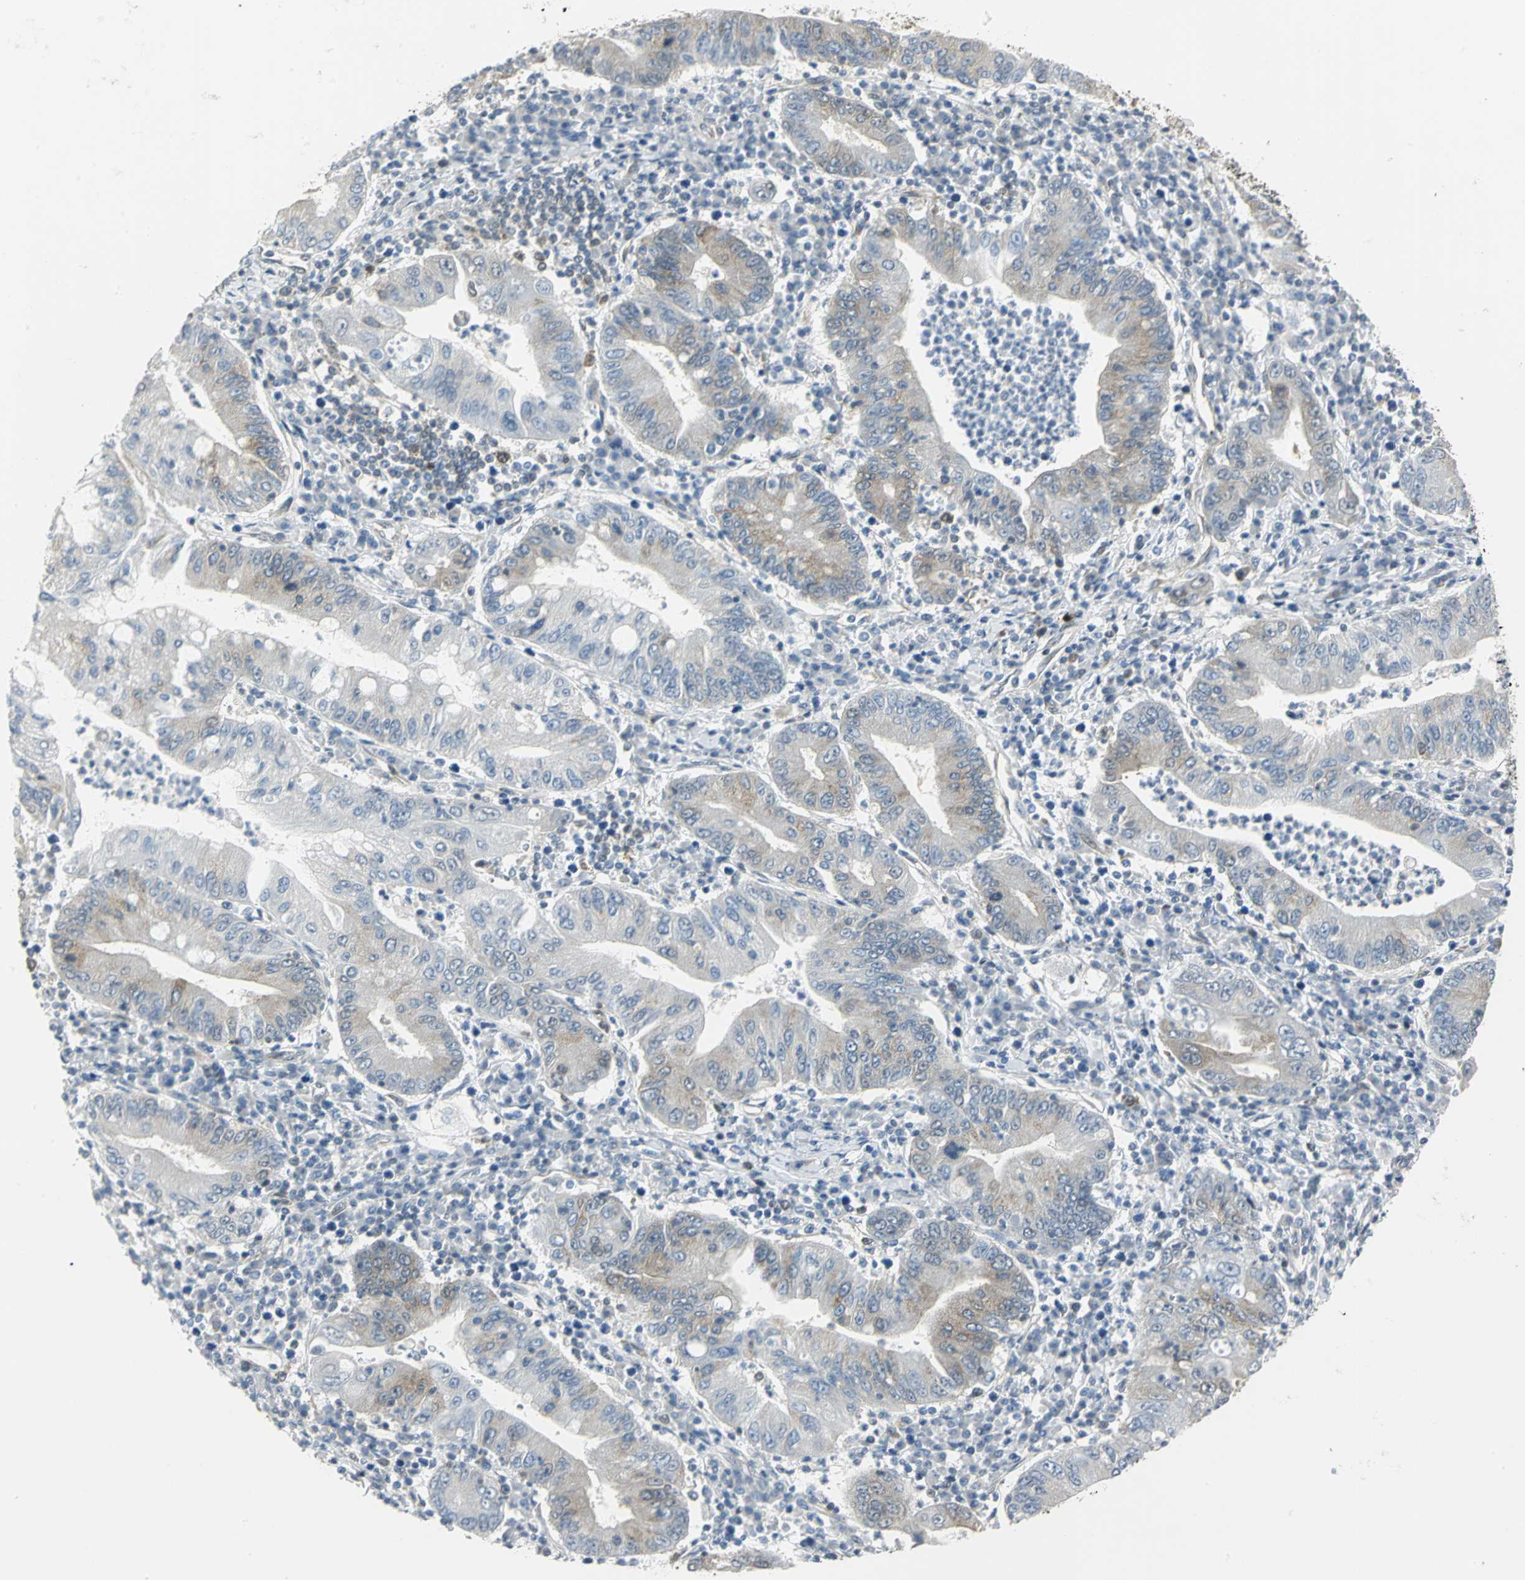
{"staining": {"intensity": "negative", "quantity": "none", "location": "none"}, "tissue": "stomach cancer", "cell_type": "Tumor cells", "image_type": "cancer", "snomed": [{"axis": "morphology", "description": "Normal tissue, NOS"}, {"axis": "morphology", "description": "Adenocarcinoma, NOS"}, {"axis": "topography", "description": "Esophagus"}, {"axis": "topography", "description": "Stomach, upper"}, {"axis": "topography", "description": "Peripheral nerve tissue"}], "caption": "Tumor cells show no significant protein expression in stomach adenocarcinoma.", "gene": "DDX5", "patient": {"sex": "male", "age": 62}}